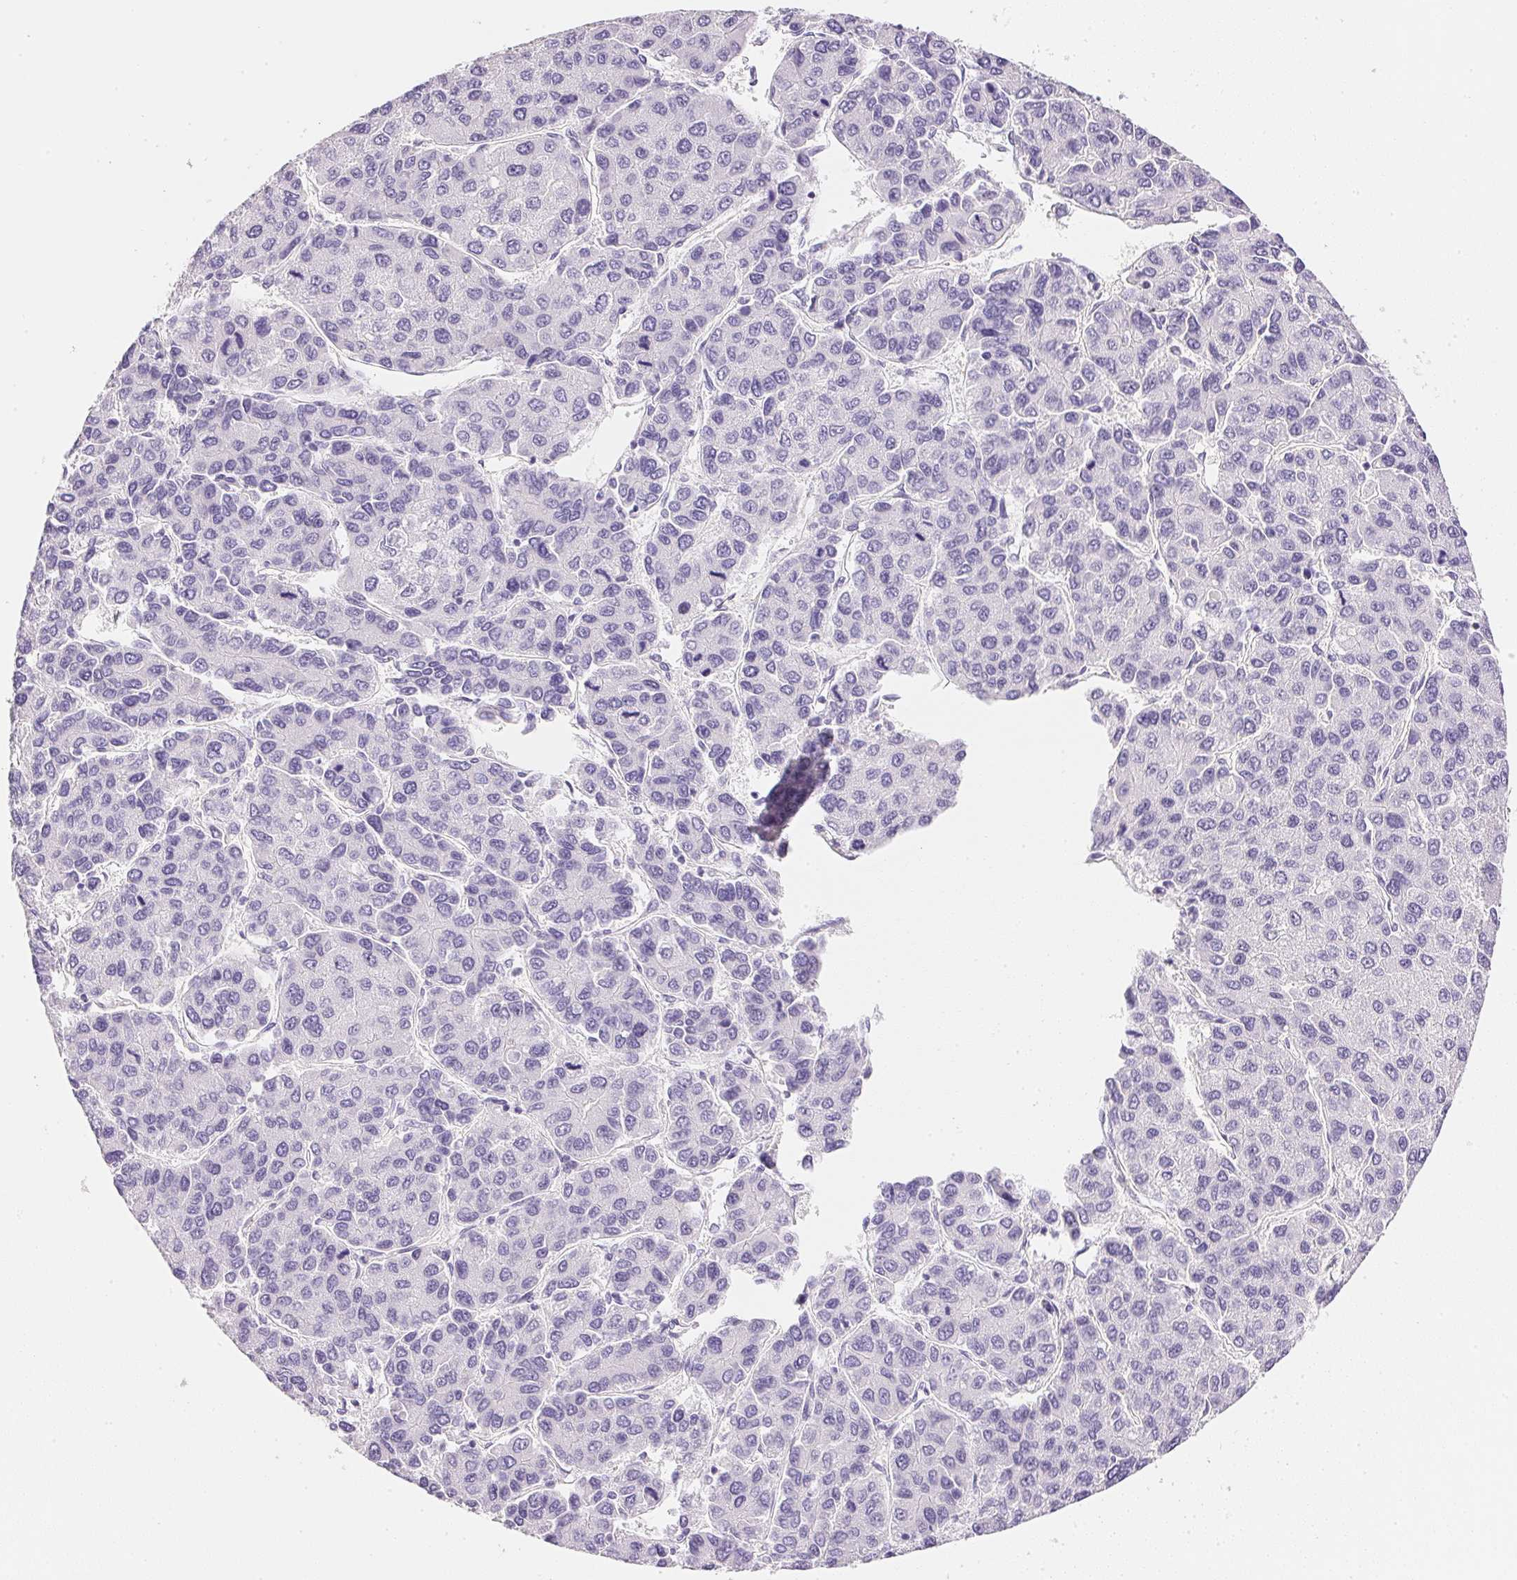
{"staining": {"intensity": "negative", "quantity": "none", "location": "none"}, "tissue": "liver cancer", "cell_type": "Tumor cells", "image_type": "cancer", "snomed": [{"axis": "morphology", "description": "Carcinoma, Hepatocellular, NOS"}, {"axis": "topography", "description": "Liver"}], "caption": "DAB immunohistochemical staining of liver hepatocellular carcinoma displays no significant positivity in tumor cells.", "gene": "KCNE2", "patient": {"sex": "female", "age": 66}}